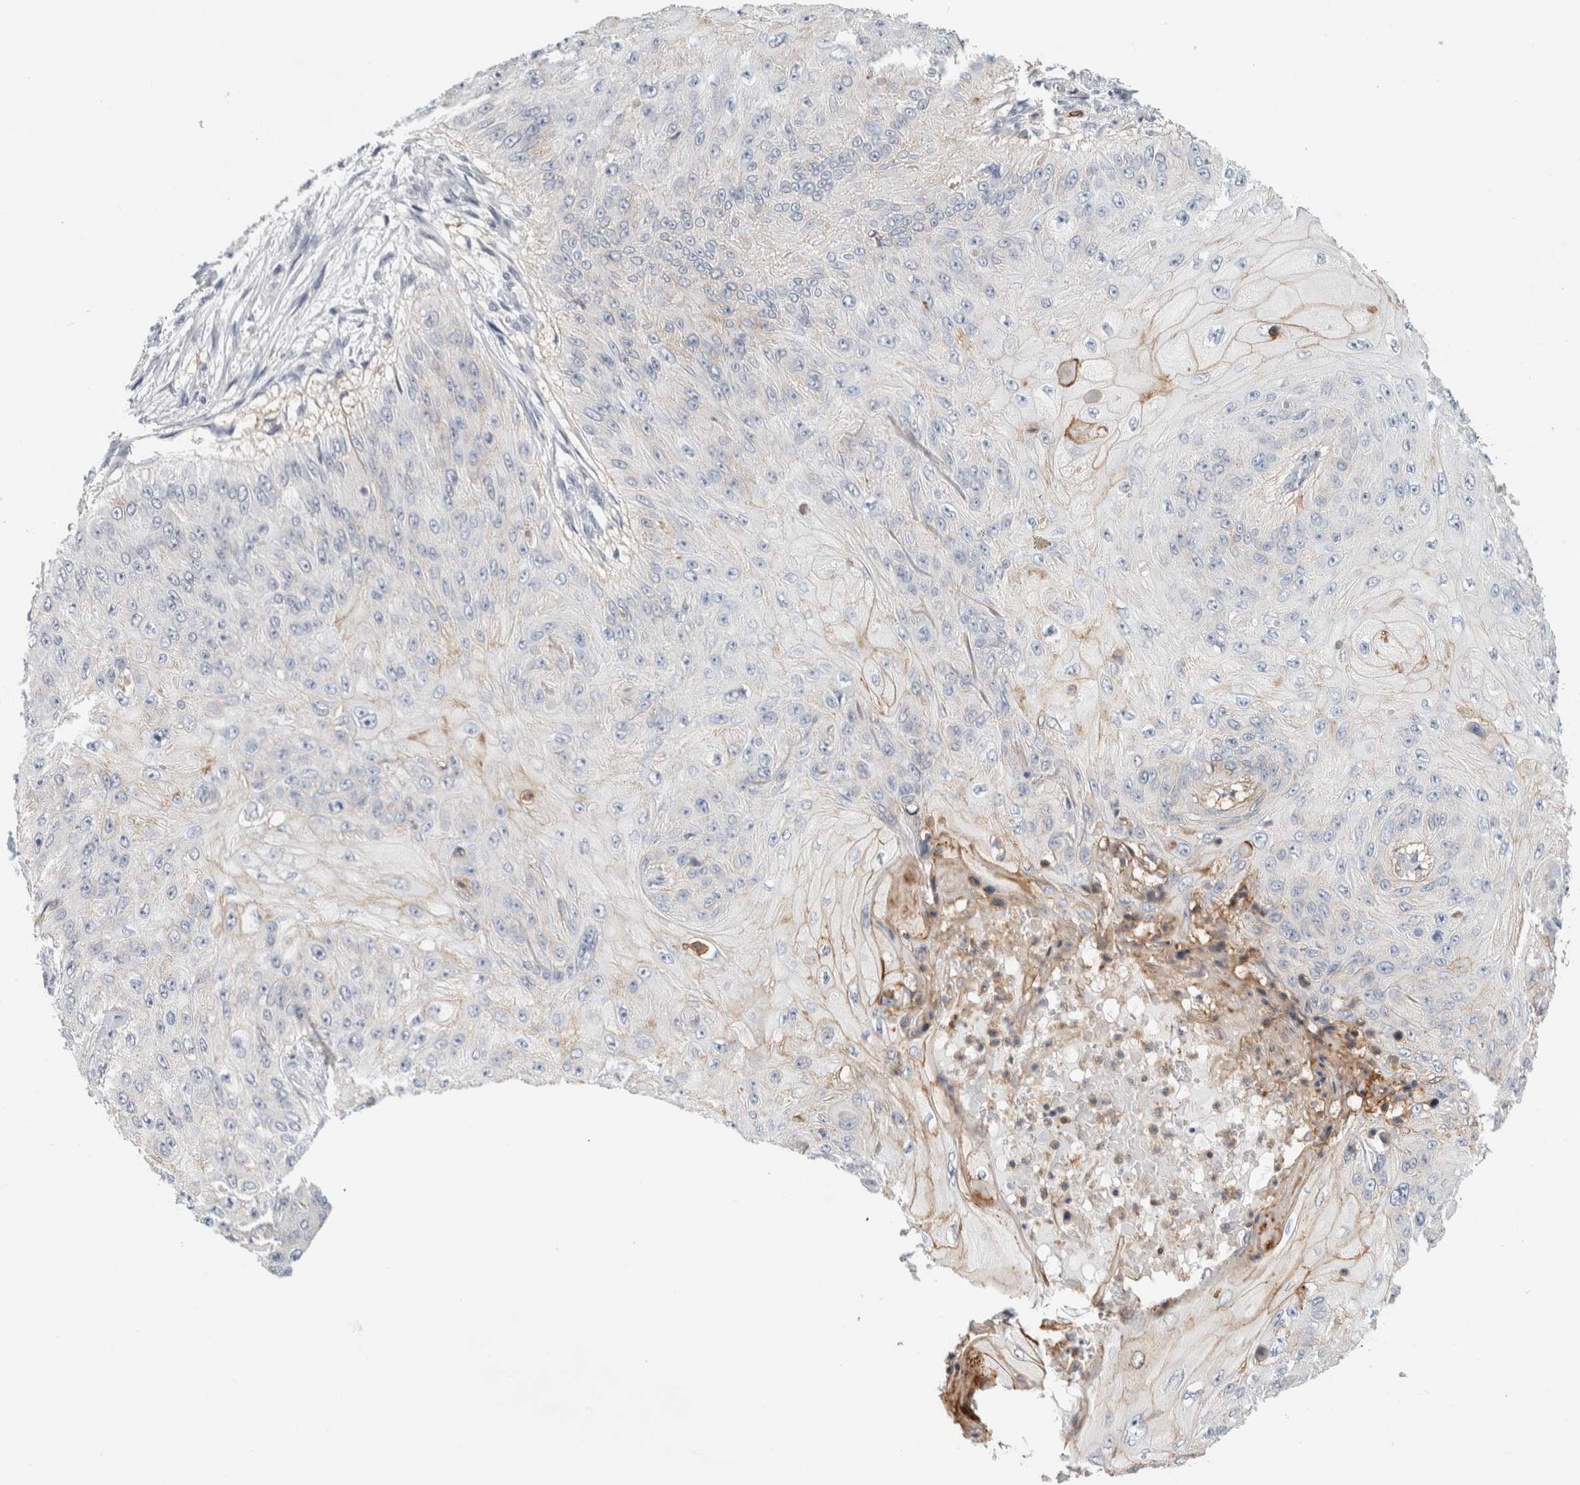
{"staining": {"intensity": "weak", "quantity": "<25%", "location": "cytoplasmic/membranous"}, "tissue": "skin cancer", "cell_type": "Tumor cells", "image_type": "cancer", "snomed": [{"axis": "morphology", "description": "Squamous cell carcinoma, NOS"}, {"axis": "topography", "description": "Skin"}], "caption": "The immunohistochemistry micrograph has no significant expression in tumor cells of skin cancer (squamous cell carcinoma) tissue.", "gene": "P2RY2", "patient": {"sex": "female", "age": 80}}